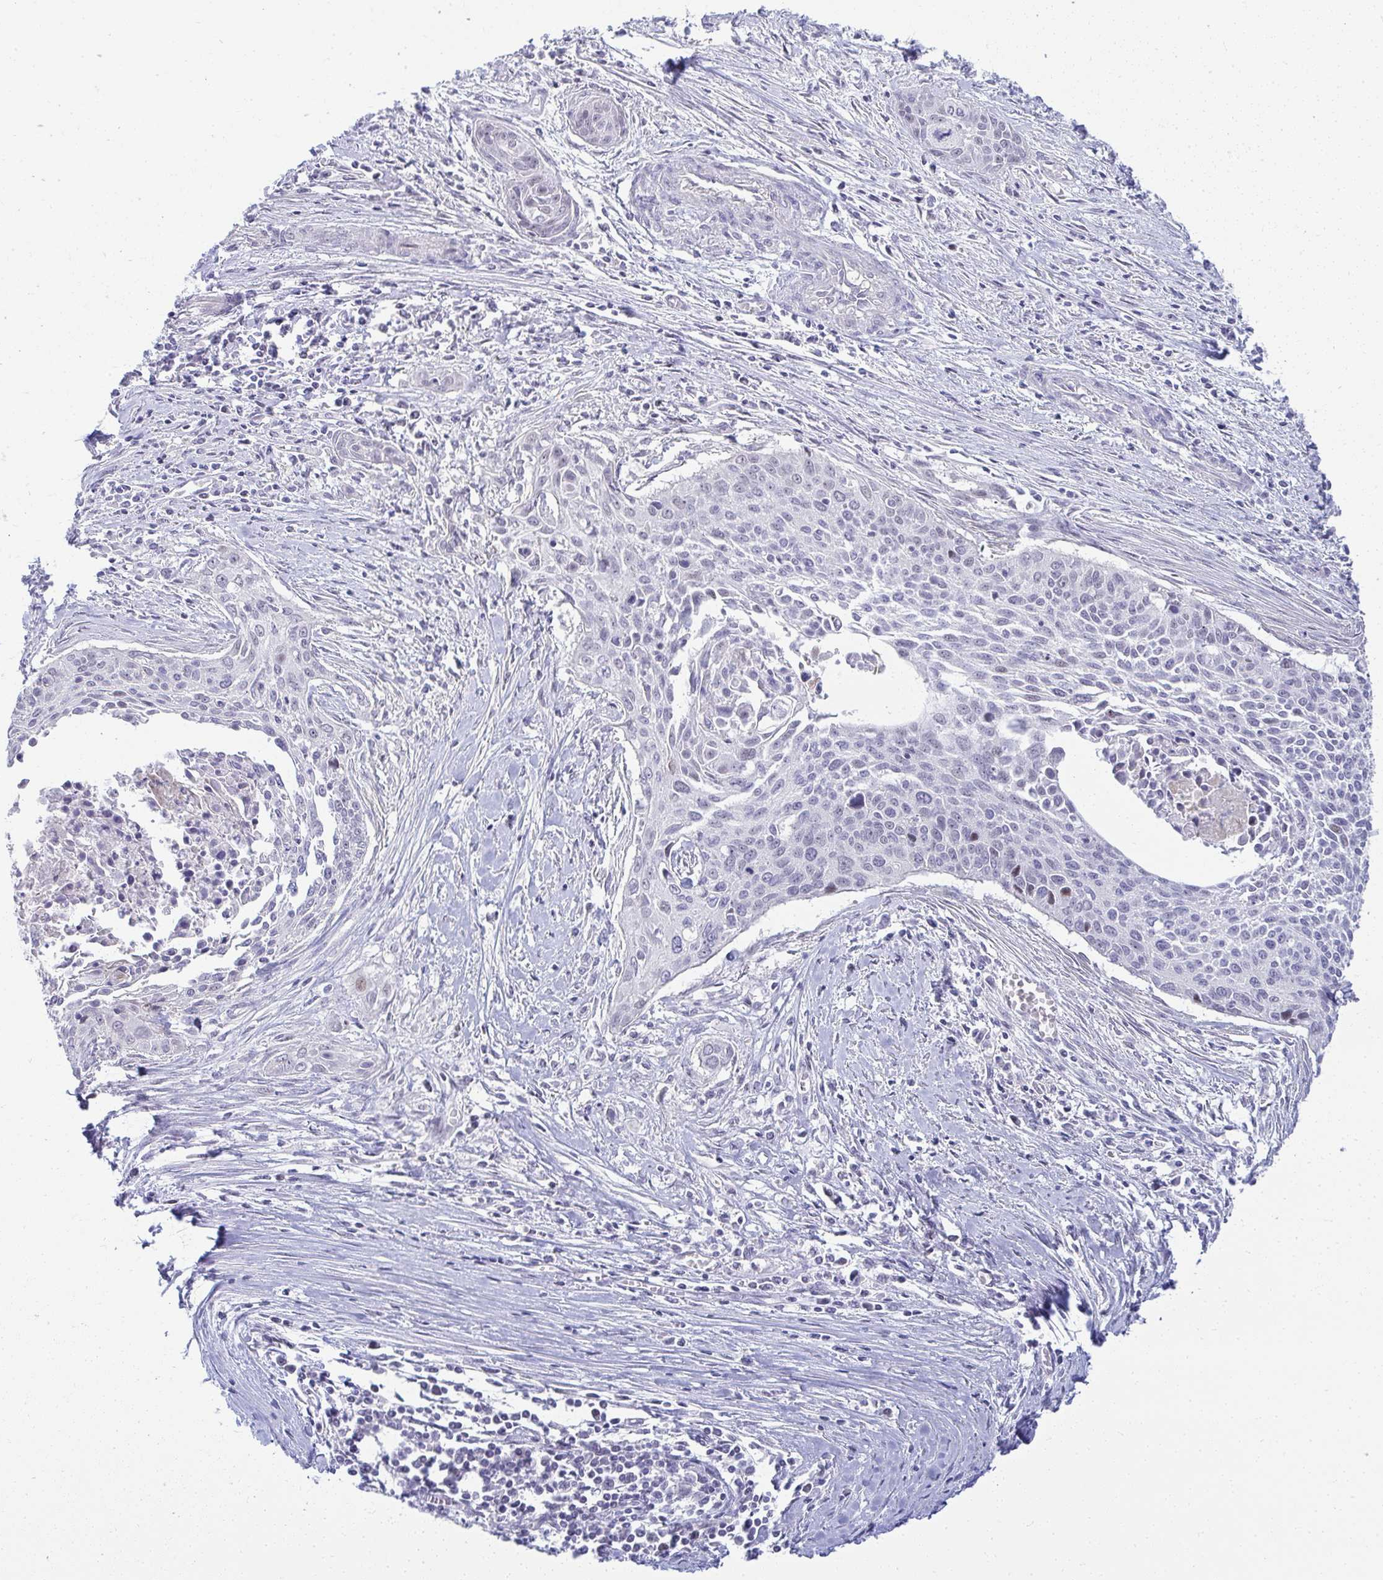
{"staining": {"intensity": "negative", "quantity": "none", "location": "none"}, "tissue": "cervical cancer", "cell_type": "Tumor cells", "image_type": "cancer", "snomed": [{"axis": "morphology", "description": "Squamous cell carcinoma, NOS"}, {"axis": "topography", "description": "Cervix"}], "caption": "There is no significant positivity in tumor cells of cervical squamous cell carcinoma.", "gene": "EID3", "patient": {"sex": "female", "age": 55}}